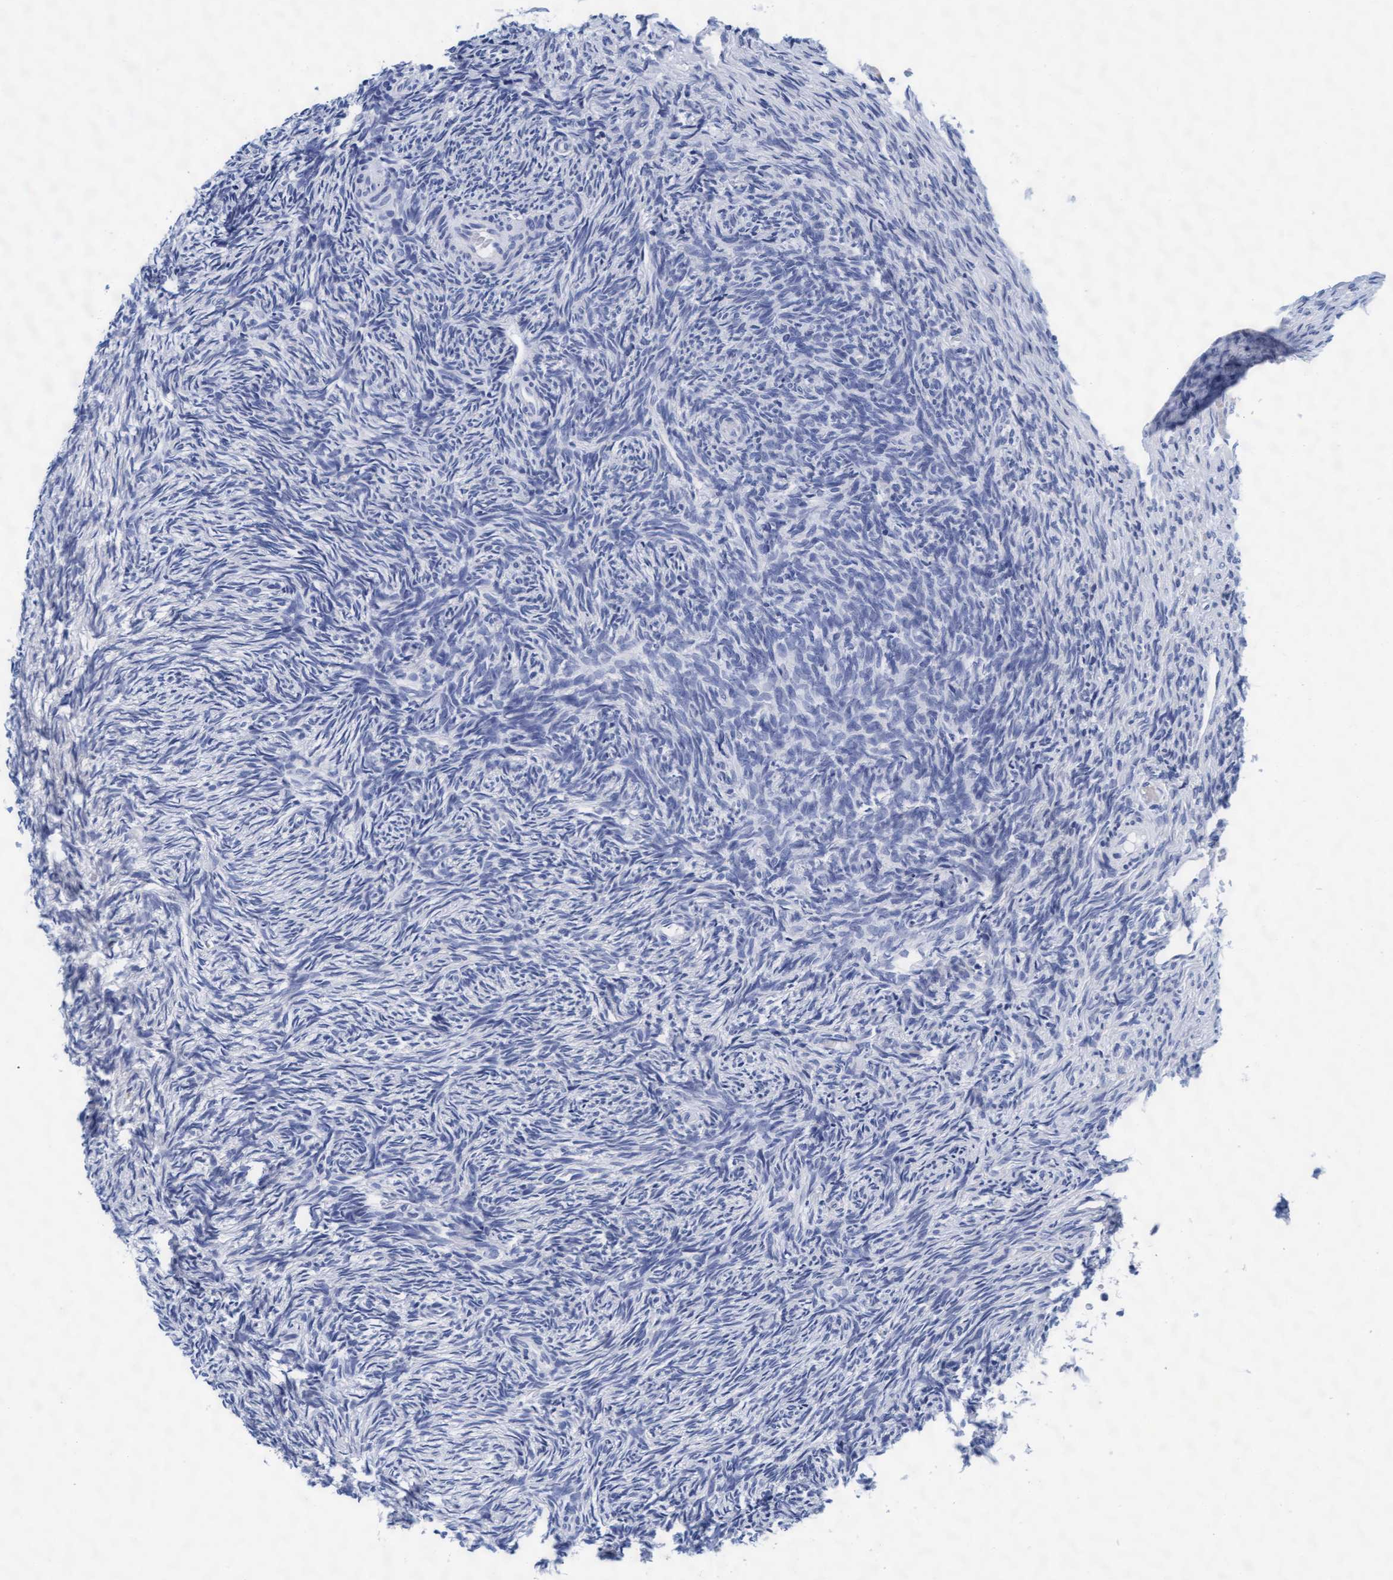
{"staining": {"intensity": "negative", "quantity": "none", "location": "none"}, "tissue": "ovary", "cell_type": "Follicle cells", "image_type": "normal", "snomed": [{"axis": "morphology", "description": "Normal tissue, NOS"}, {"axis": "topography", "description": "Ovary"}], "caption": "Protein analysis of normal ovary reveals no significant expression in follicle cells. (DAB immunohistochemistry visualized using brightfield microscopy, high magnification).", "gene": "ARSG", "patient": {"sex": "female", "age": 41}}